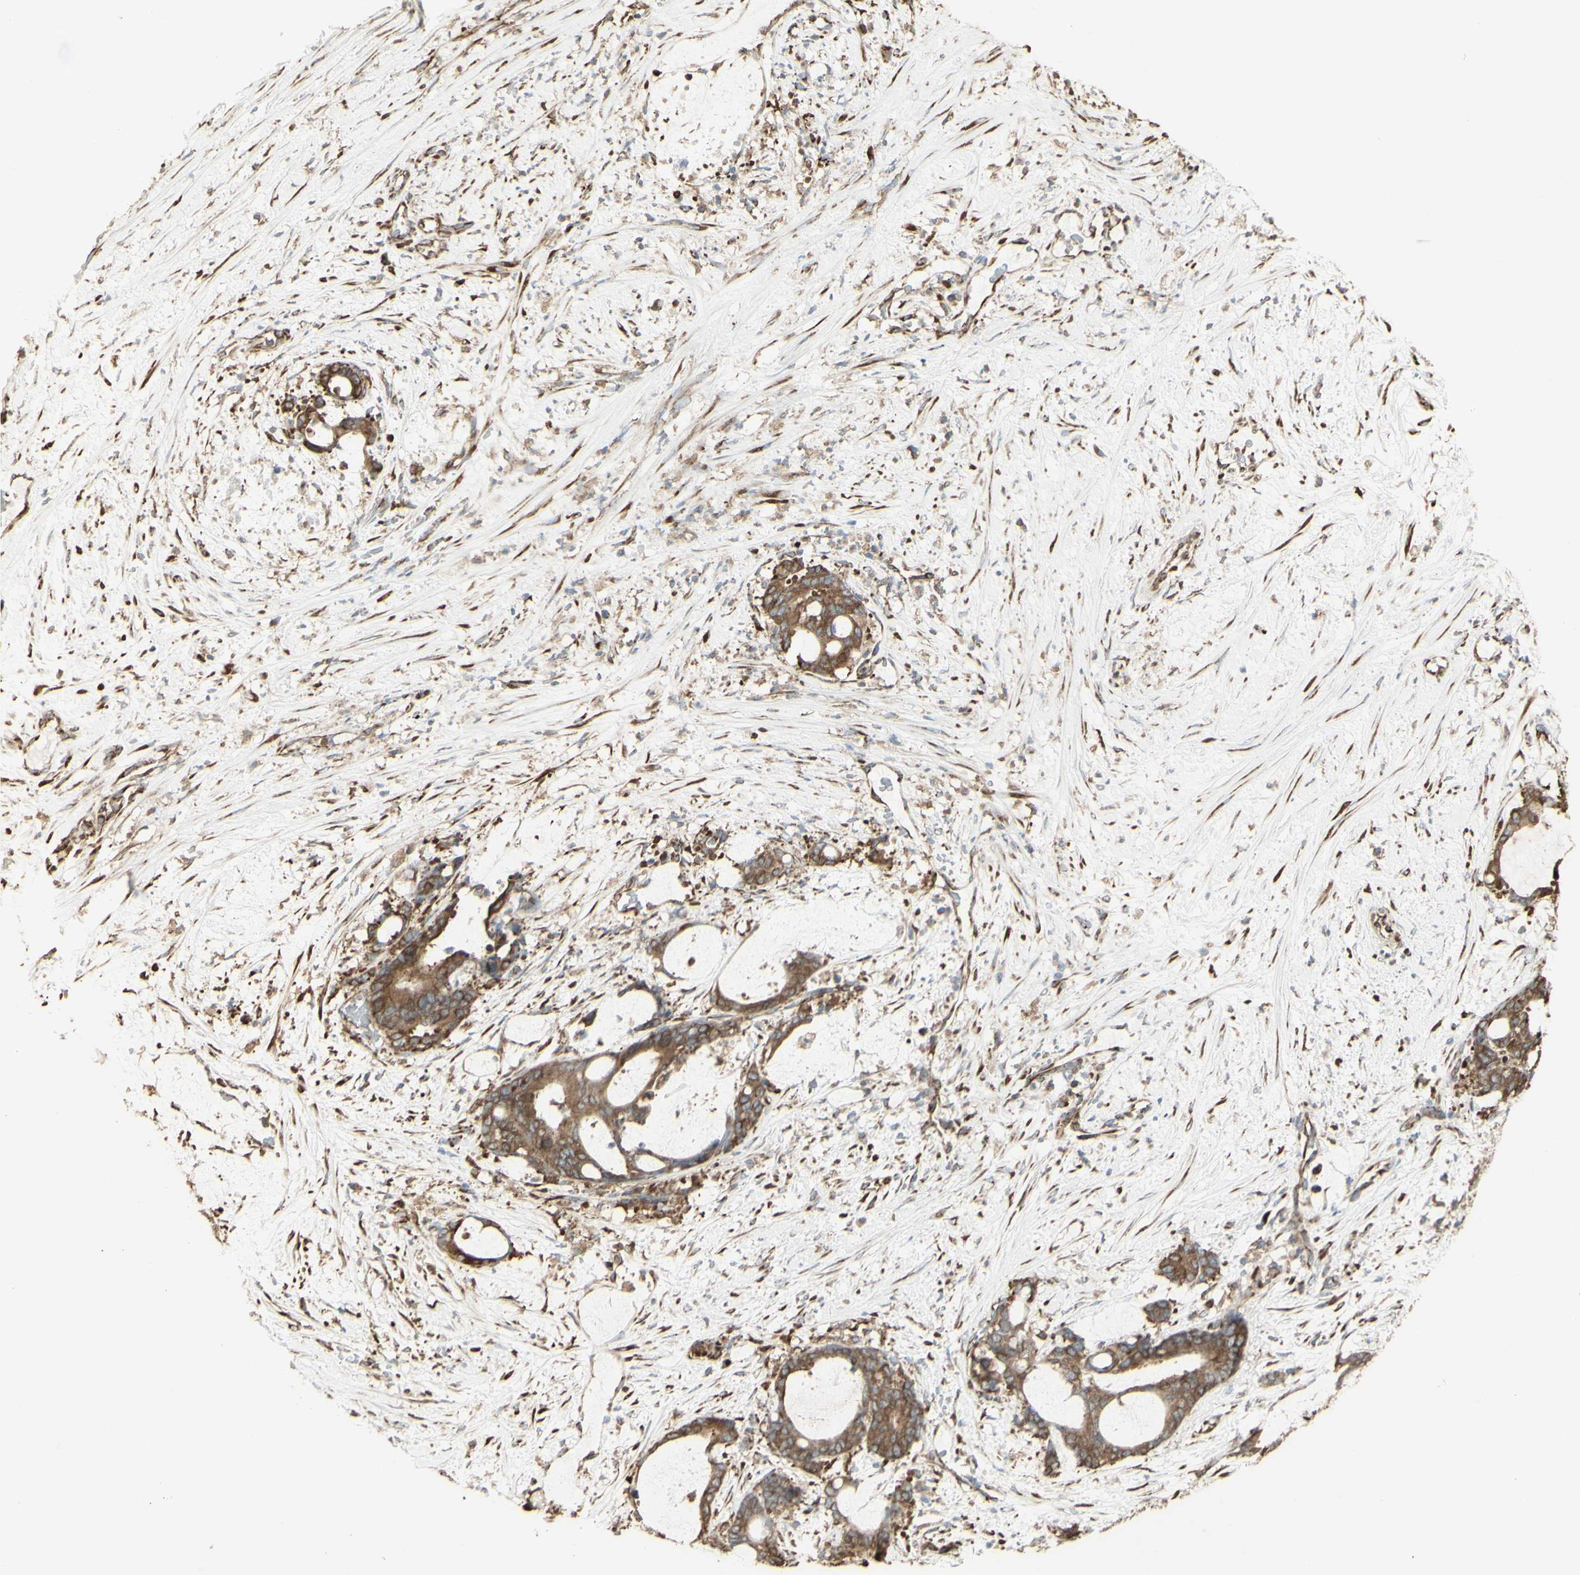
{"staining": {"intensity": "moderate", "quantity": ">75%", "location": "cytoplasmic/membranous"}, "tissue": "liver cancer", "cell_type": "Tumor cells", "image_type": "cancer", "snomed": [{"axis": "morphology", "description": "Cholangiocarcinoma"}, {"axis": "topography", "description": "Liver"}], "caption": "Moderate cytoplasmic/membranous expression for a protein is identified in approximately >75% of tumor cells of cholangiocarcinoma (liver) using IHC.", "gene": "EEF1B2", "patient": {"sex": "female", "age": 73}}